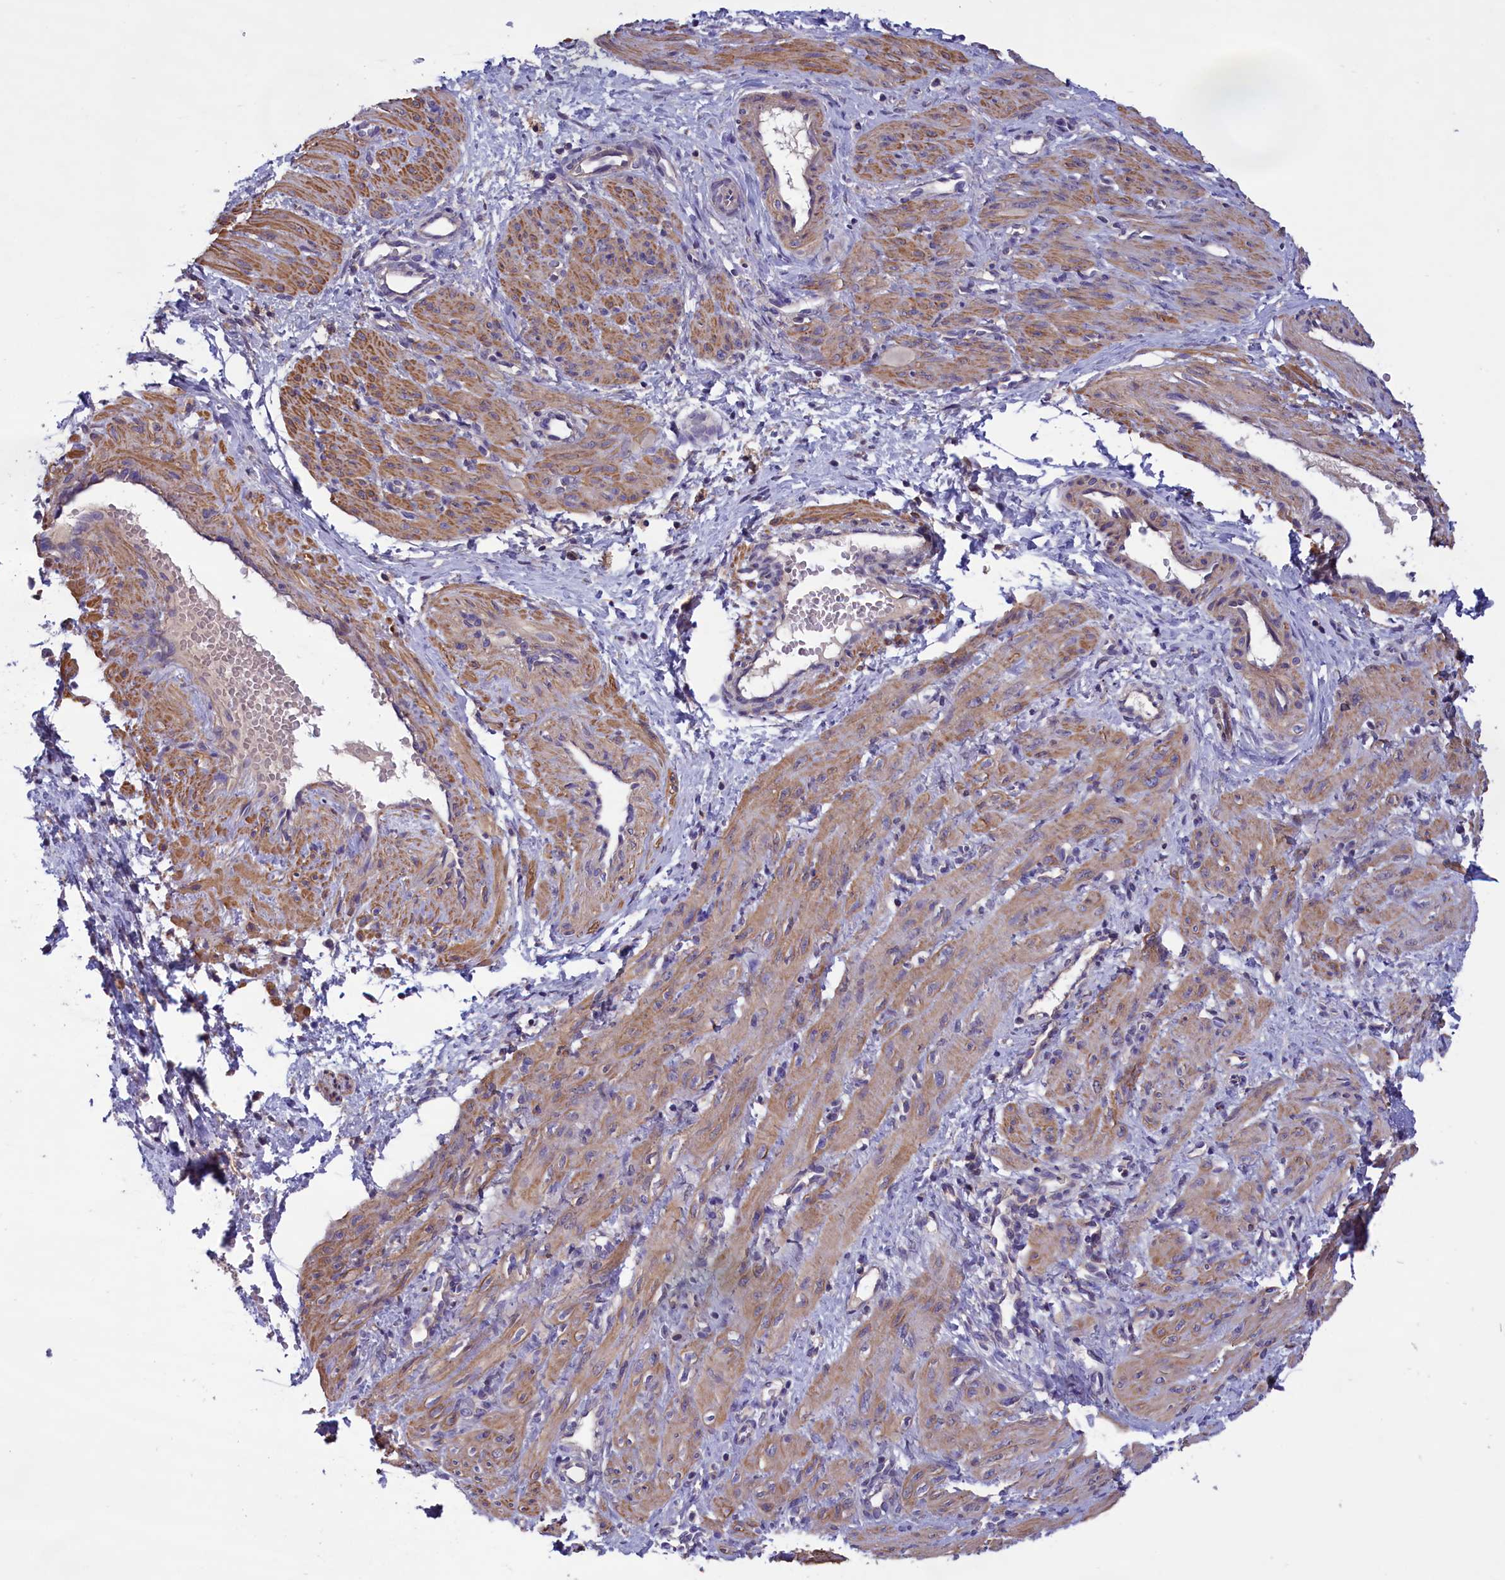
{"staining": {"intensity": "moderate", "quantity": ">75%", "location": "cytoplasmic/membranous"}, "tissue": "smooth muscle", "cell_type": "Smooth muscle cells", "image_type": "normal", "snomed": [{"axis": "morphology", "description": "Normal tissue, NOS"}, {"axis": "topography", "description": "Endometrium"}], "caption": "Benign smooth muscle exhibits moderate cytoplasmic/membranous staining in about >75% of smooth muscle cells.", "gene": "AMDHD2", "patient": {"sex": "female", "age": 33}}